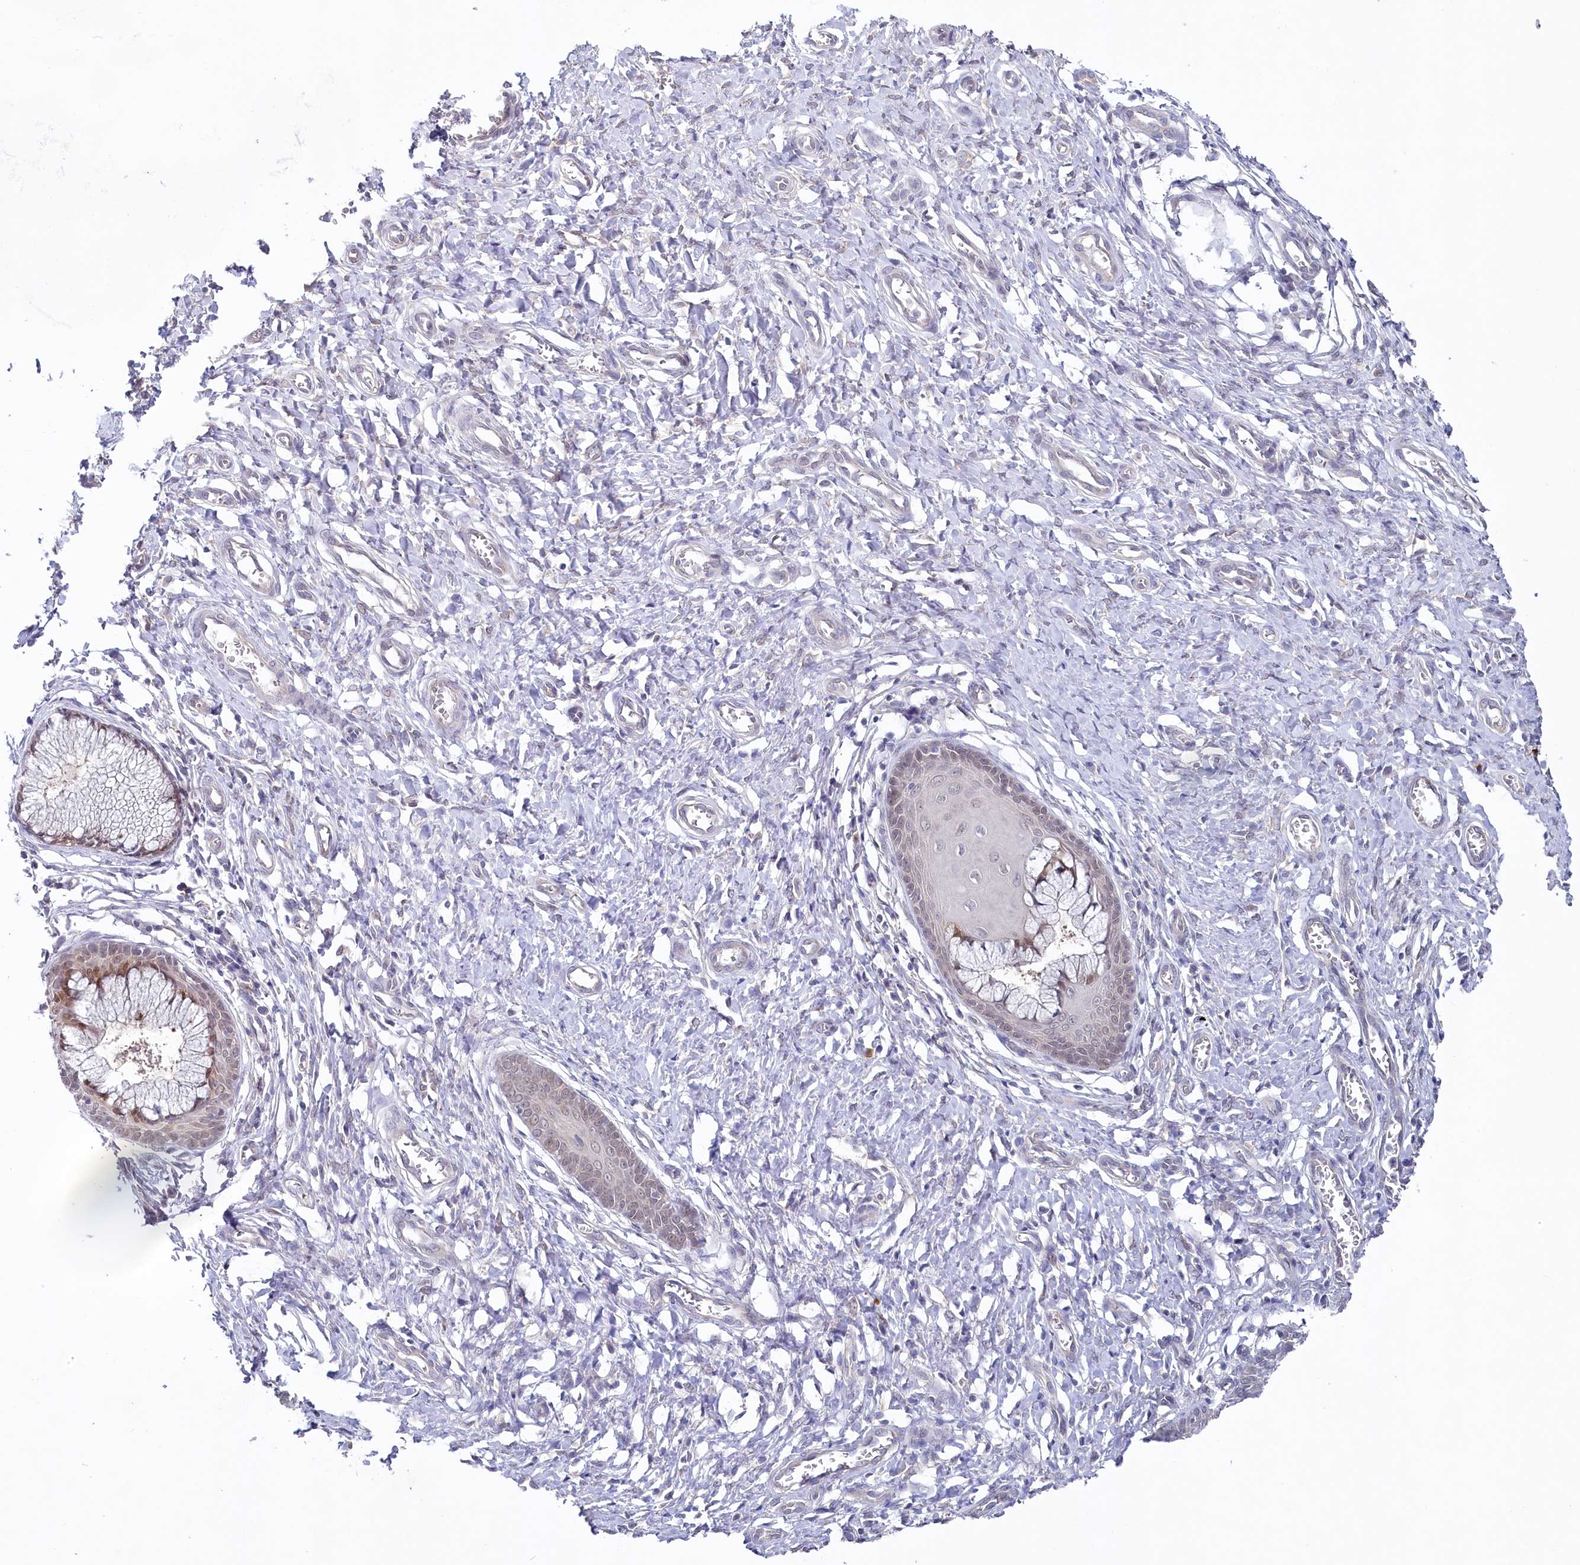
{"staining": {"intensity": "moderate", "quantity": "<25%", "location": "cytoplasmic/membranous"}, "tissue": "cervix", "cell_type": "Glandular cells", "image_type": "normal", "snomed": [{"axis": "morphology", "description": "Normal tissue, NOS"}, {"axis": "topography", "description": "Cervix"}], "caption": "Cervix stained for a protein (brown) displays moderate cytoplasmic/membranous positive expression in approximately <25% of glandular cells.", "gene": "AAMDC", "patient": {"sex": "female", "age": 55}}